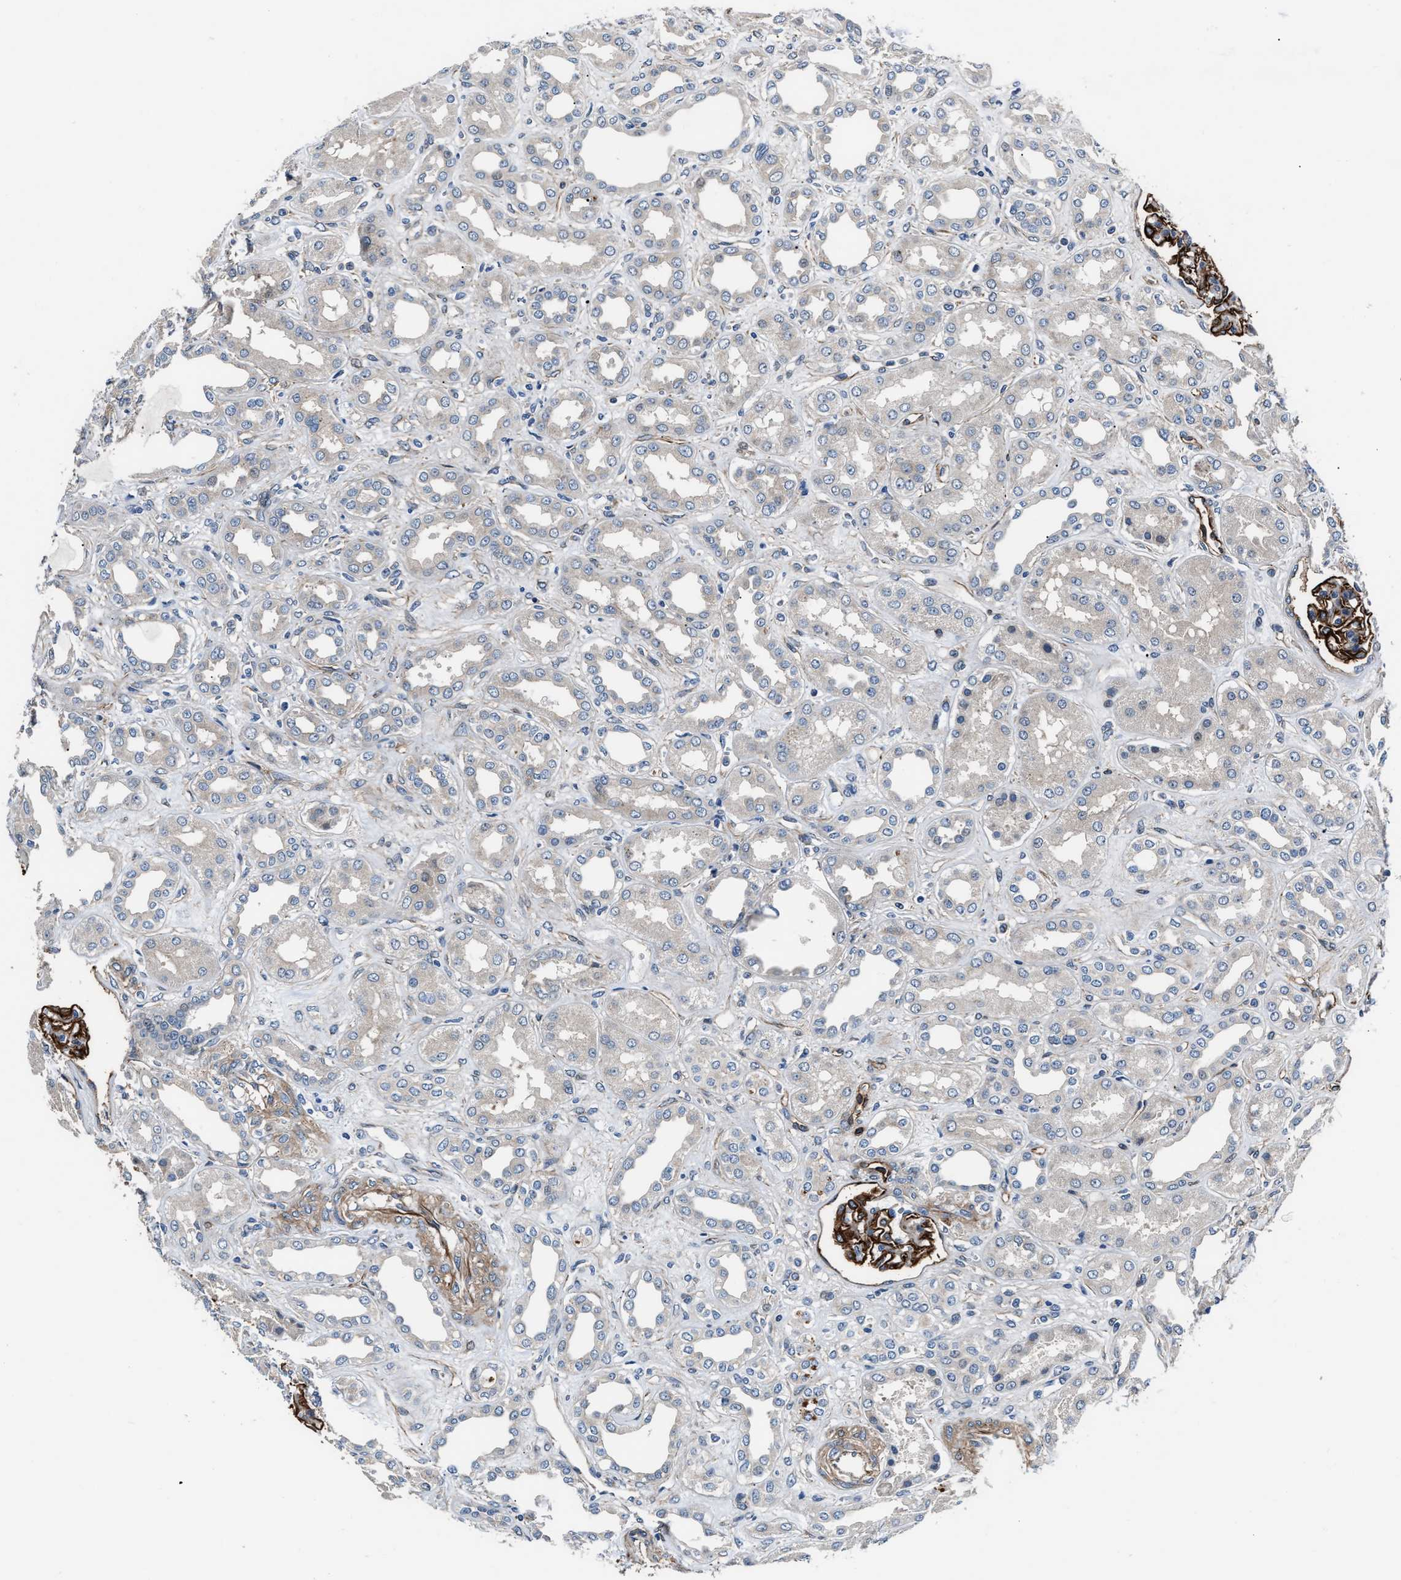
{"staining": {"intensity": "strong", "quantity": ">75%", "location": "cytoplasmic/membranous"}, "tissue": "kidney", "cell_type": "Cells in glomeruli", "image_type": "normal", "snomed": [{"axis": "morphology", "description": "Normal tissue, NOS"}, {"axis": "topography", "description": "Kidney"}], "caption": "An immunohistochemistry image of benign tissue is shown. Protein staining in brown highlights strong cytoplasmic/membranous positivity in kidney within cells in glomeruli.", "gene": "MPDZ", "patient": {"sex": "male", "age": 59}}